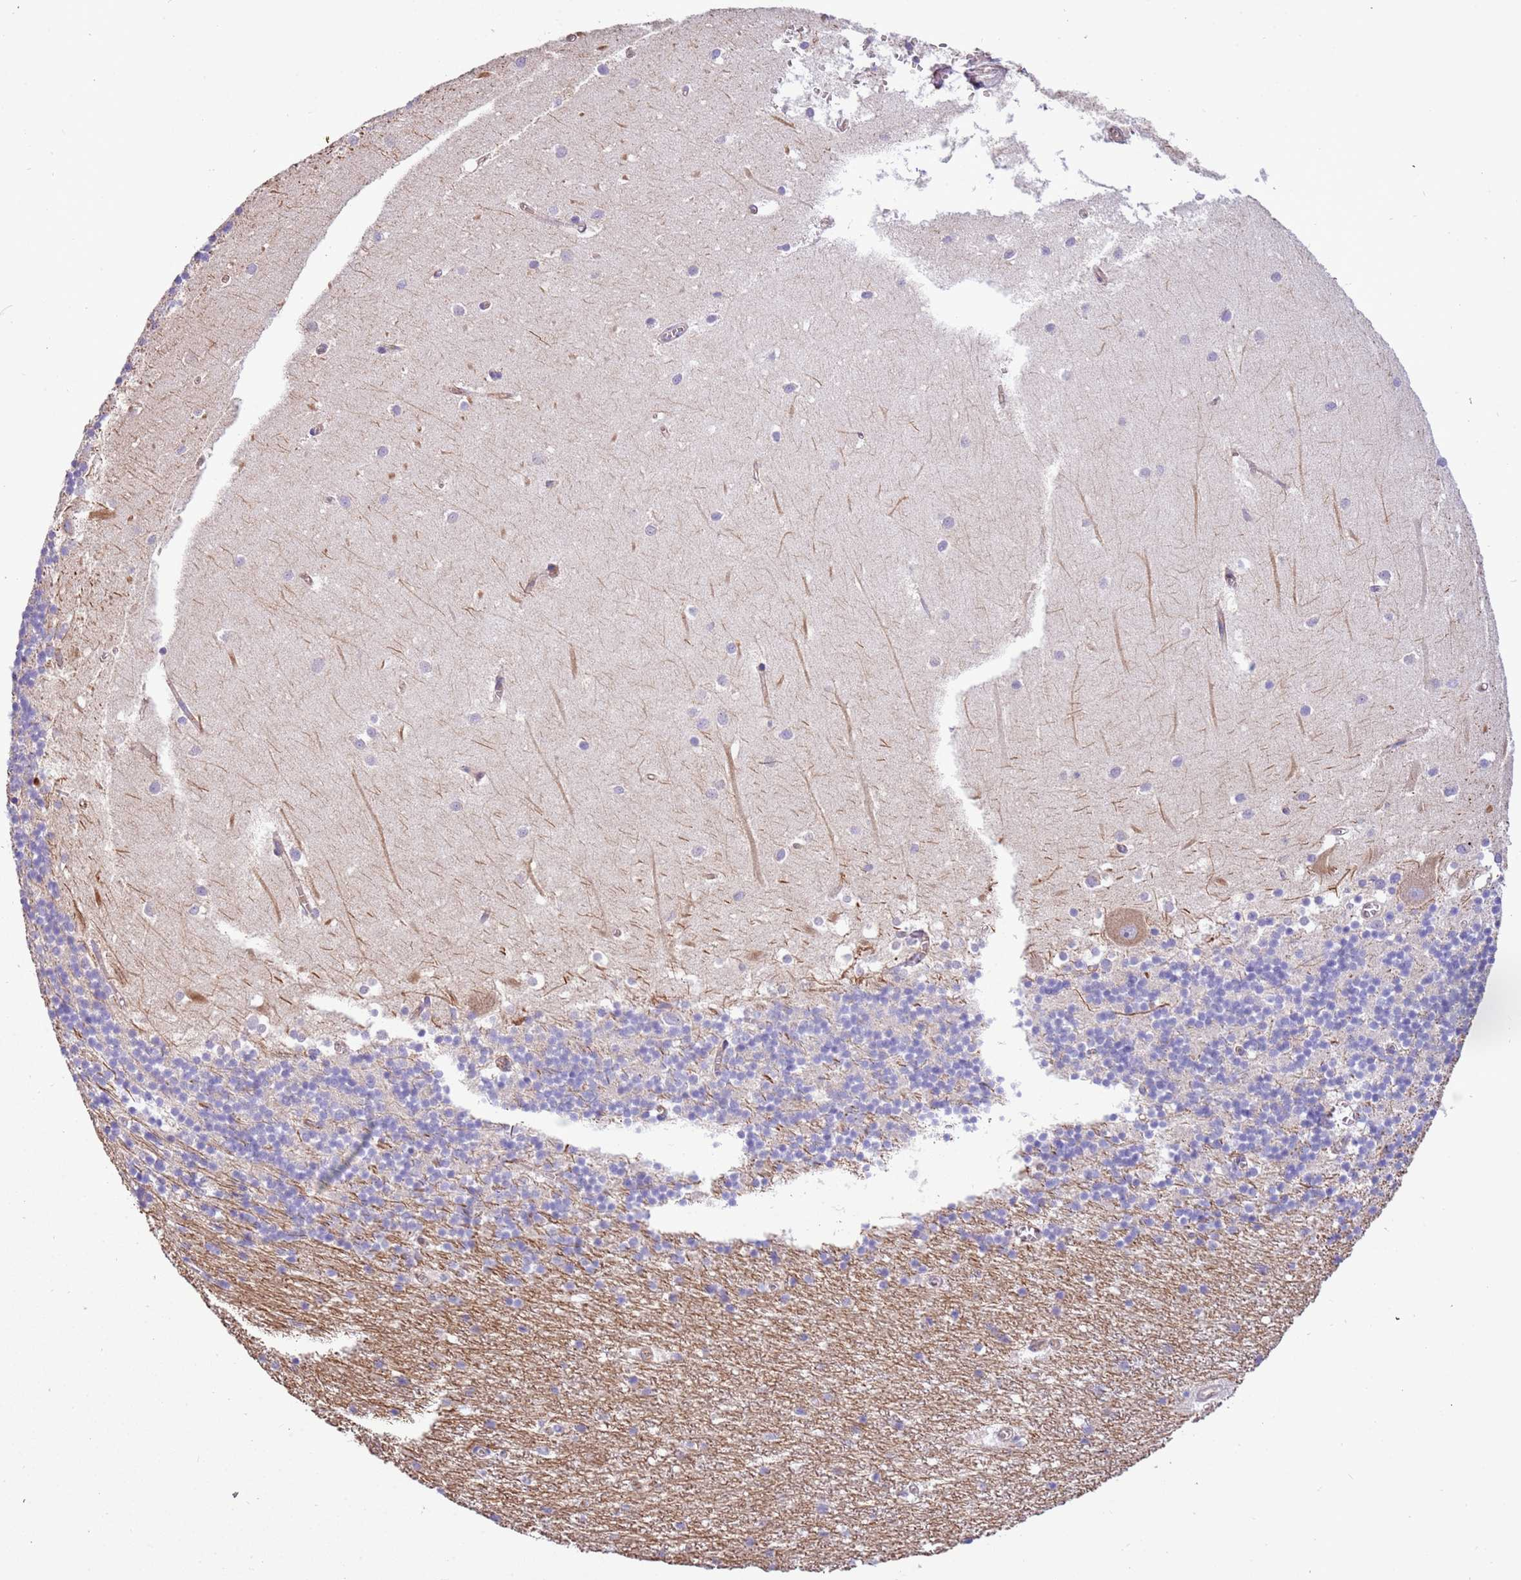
{"staining": {"intensity": "negative", "quantity": "none", "location": "none"}, "tissue": "cerebellum", "cell_type": "Cells in granular layer", "image_type": "normal", "snomed": [{"axis": "morphology", "description": "Normal tissue, NOS"}, {"axis": "topography", "description": "Cerebellum"}], "caption": "This is an immunohistochemistry (IHC) histopathology image of normal cerebellum. There is no expression in cells in granular layer.", "gene": "NAALADL1", "patient": {"sex": "male", "age": 54}}